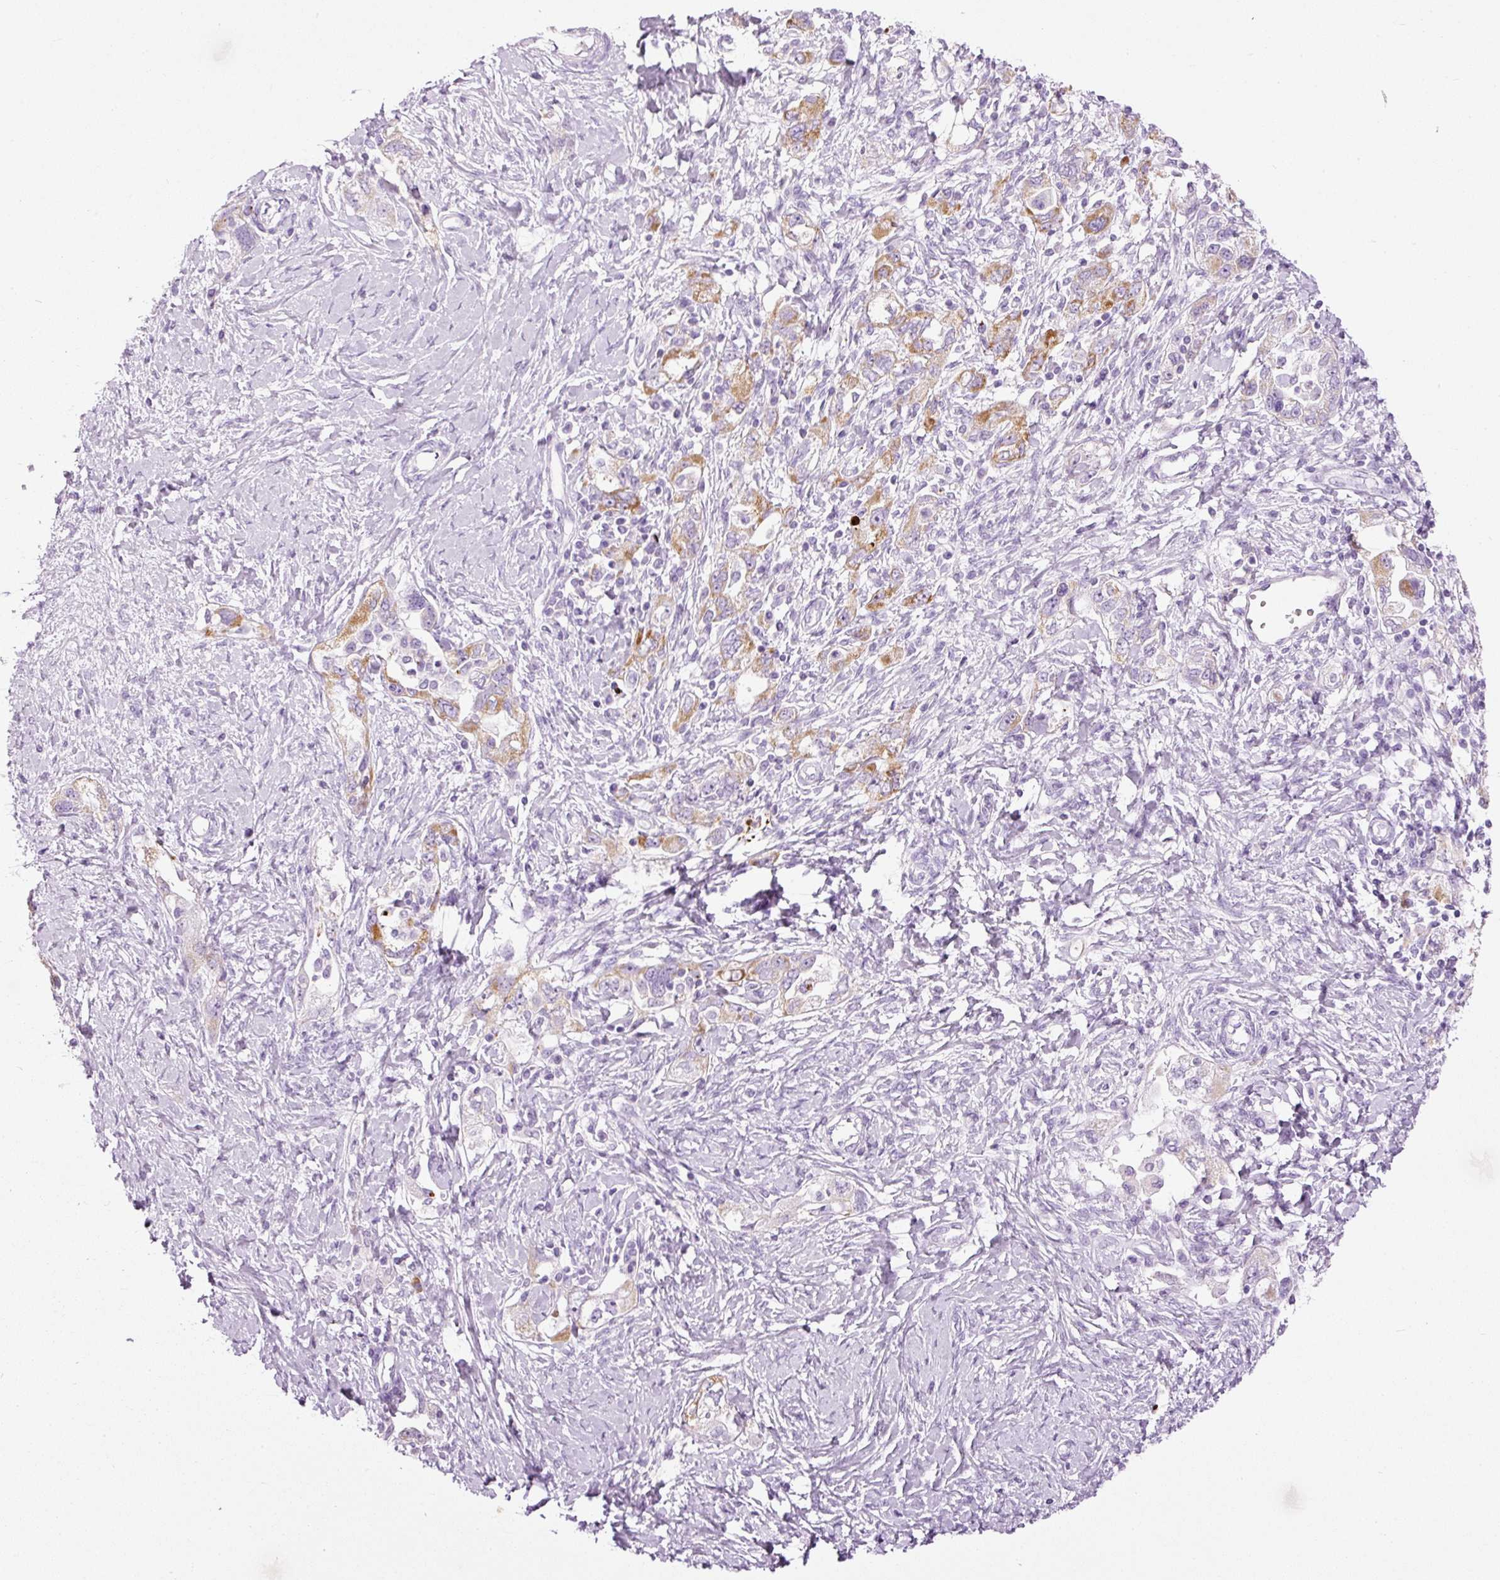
{"staining": {"intensity": "moderate", "quantity": "25%-75%", "location": "cytoplasmic/membranous"}, "tissue": "ovarian cancer", "cell_type": "Tumor cells", "image_type": "cancer", "snomed": [{"axis": "morphology", "description": "Carcinoma, NOS"}, {"axis": "morphology", "description": "Cystadenocarcinoma, serous, NOS"}, {"axis": "topography", "description": "Ovary"}], "caption": "Immunohistochemical staining of ovarian cancer reveals moderate cytoplasmic/membranous protein expression in about 25%-75% of tumor cells.", "gene": "CARD16", "patient": {"sex": "female", "age": 69}}